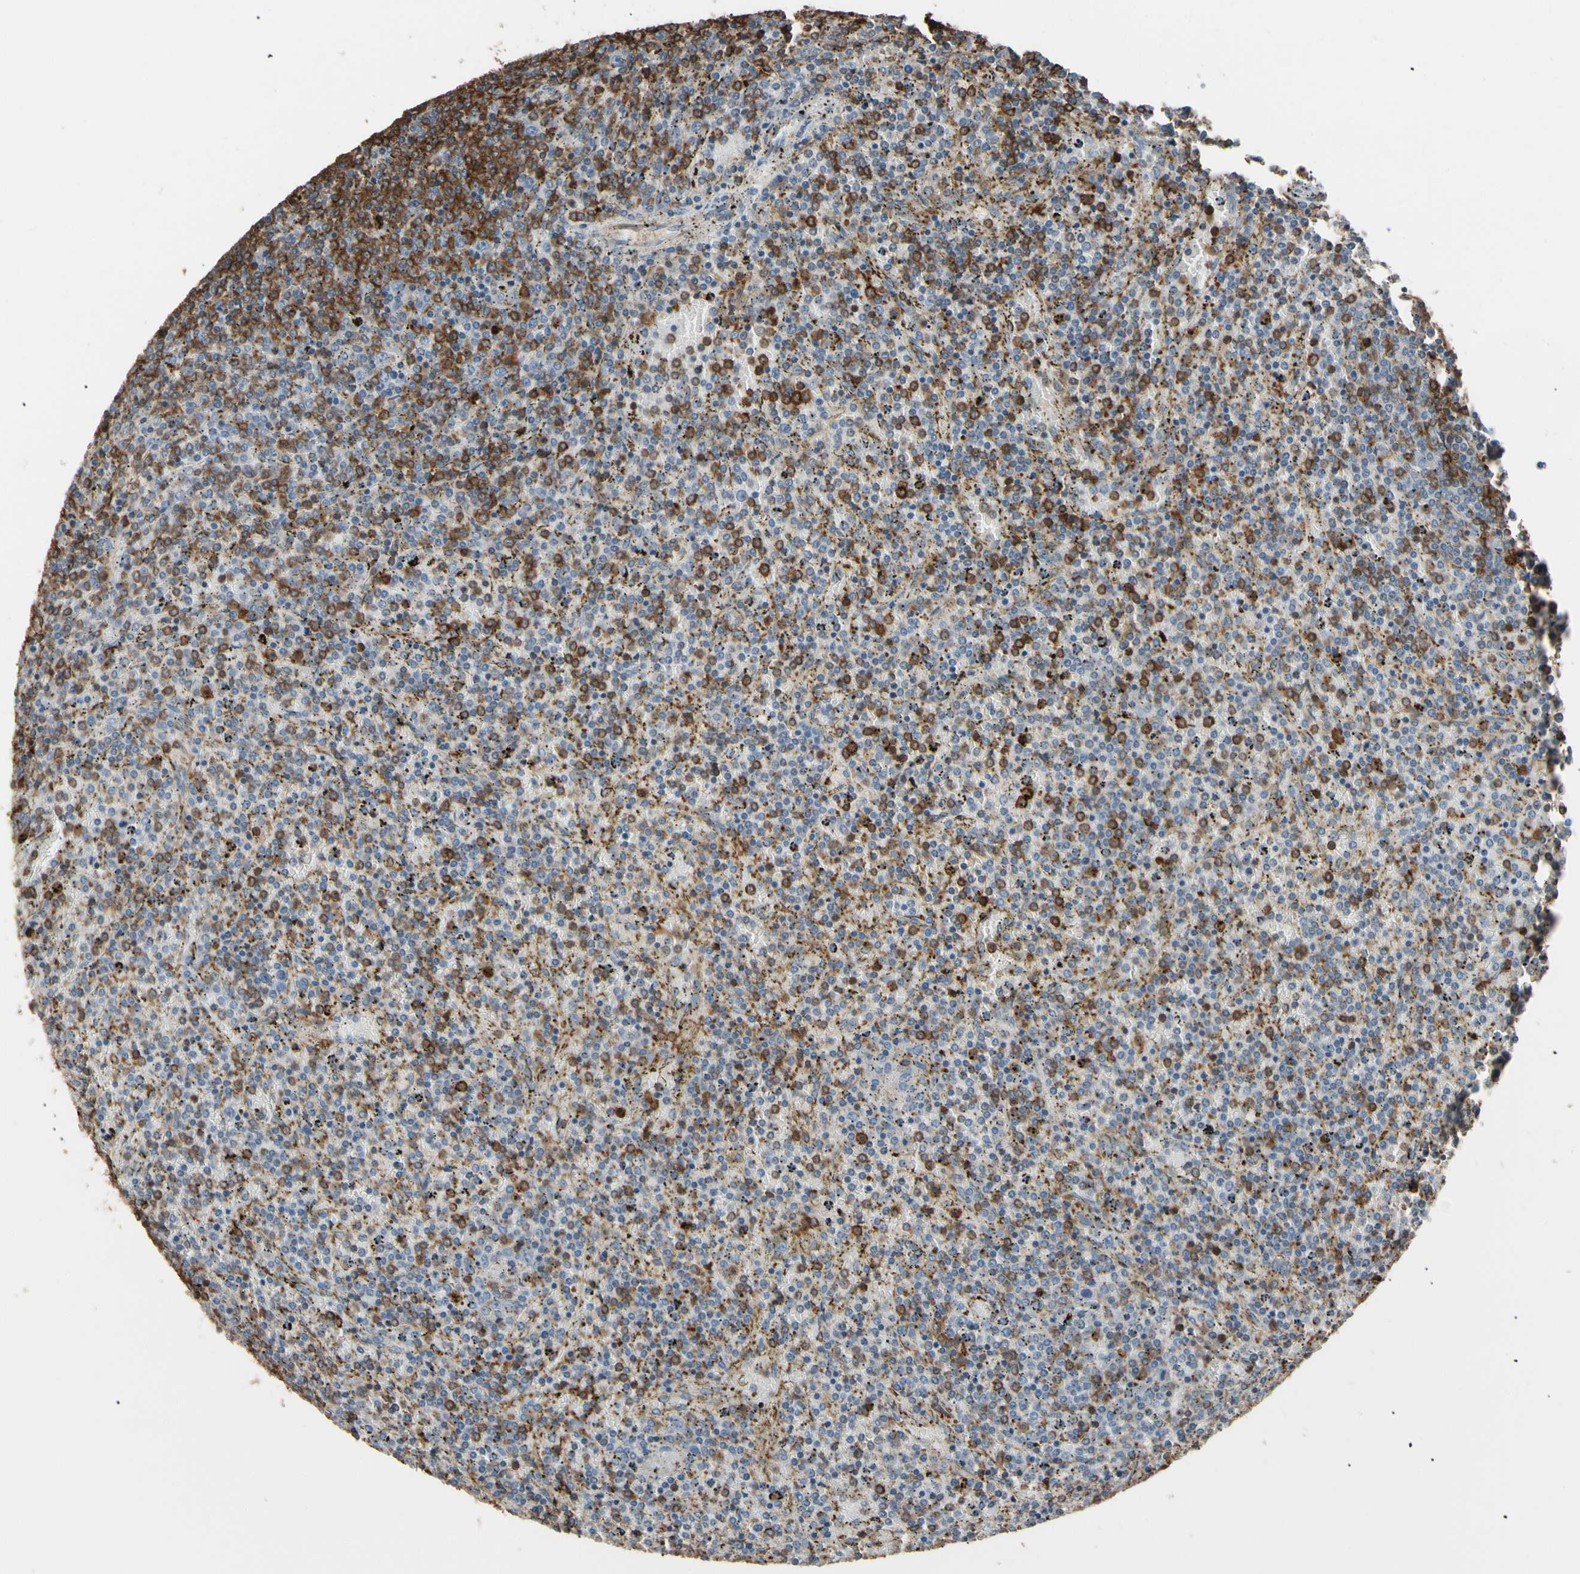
{"staining": {"intensity": "moderate", "quantity": "25%-75%", "location": "cytoplasmic/membranous"}, "tissue": "lymphoma", "cell_type": "Tumor cells", "image_type": "cancer", "snomed": [{"axis": "morphology", "description": "Malignant lymphoma, non-Hodgkin's type, Low grade"}, {"axis": "topography", "description": "Spleen"}], "caption": "Immunohistochemical staining of lymphoma demonstrates medium levels of moderate cytoplasmic/membranous staining in about 25%-75% of tumor cells. (DAB (3,3'-diaminobenzidine) IHC, brown staining for protein, blue staining for nuclei).", "gene": "MAPK13", "patient": {"sex": "female", "age": 77}}